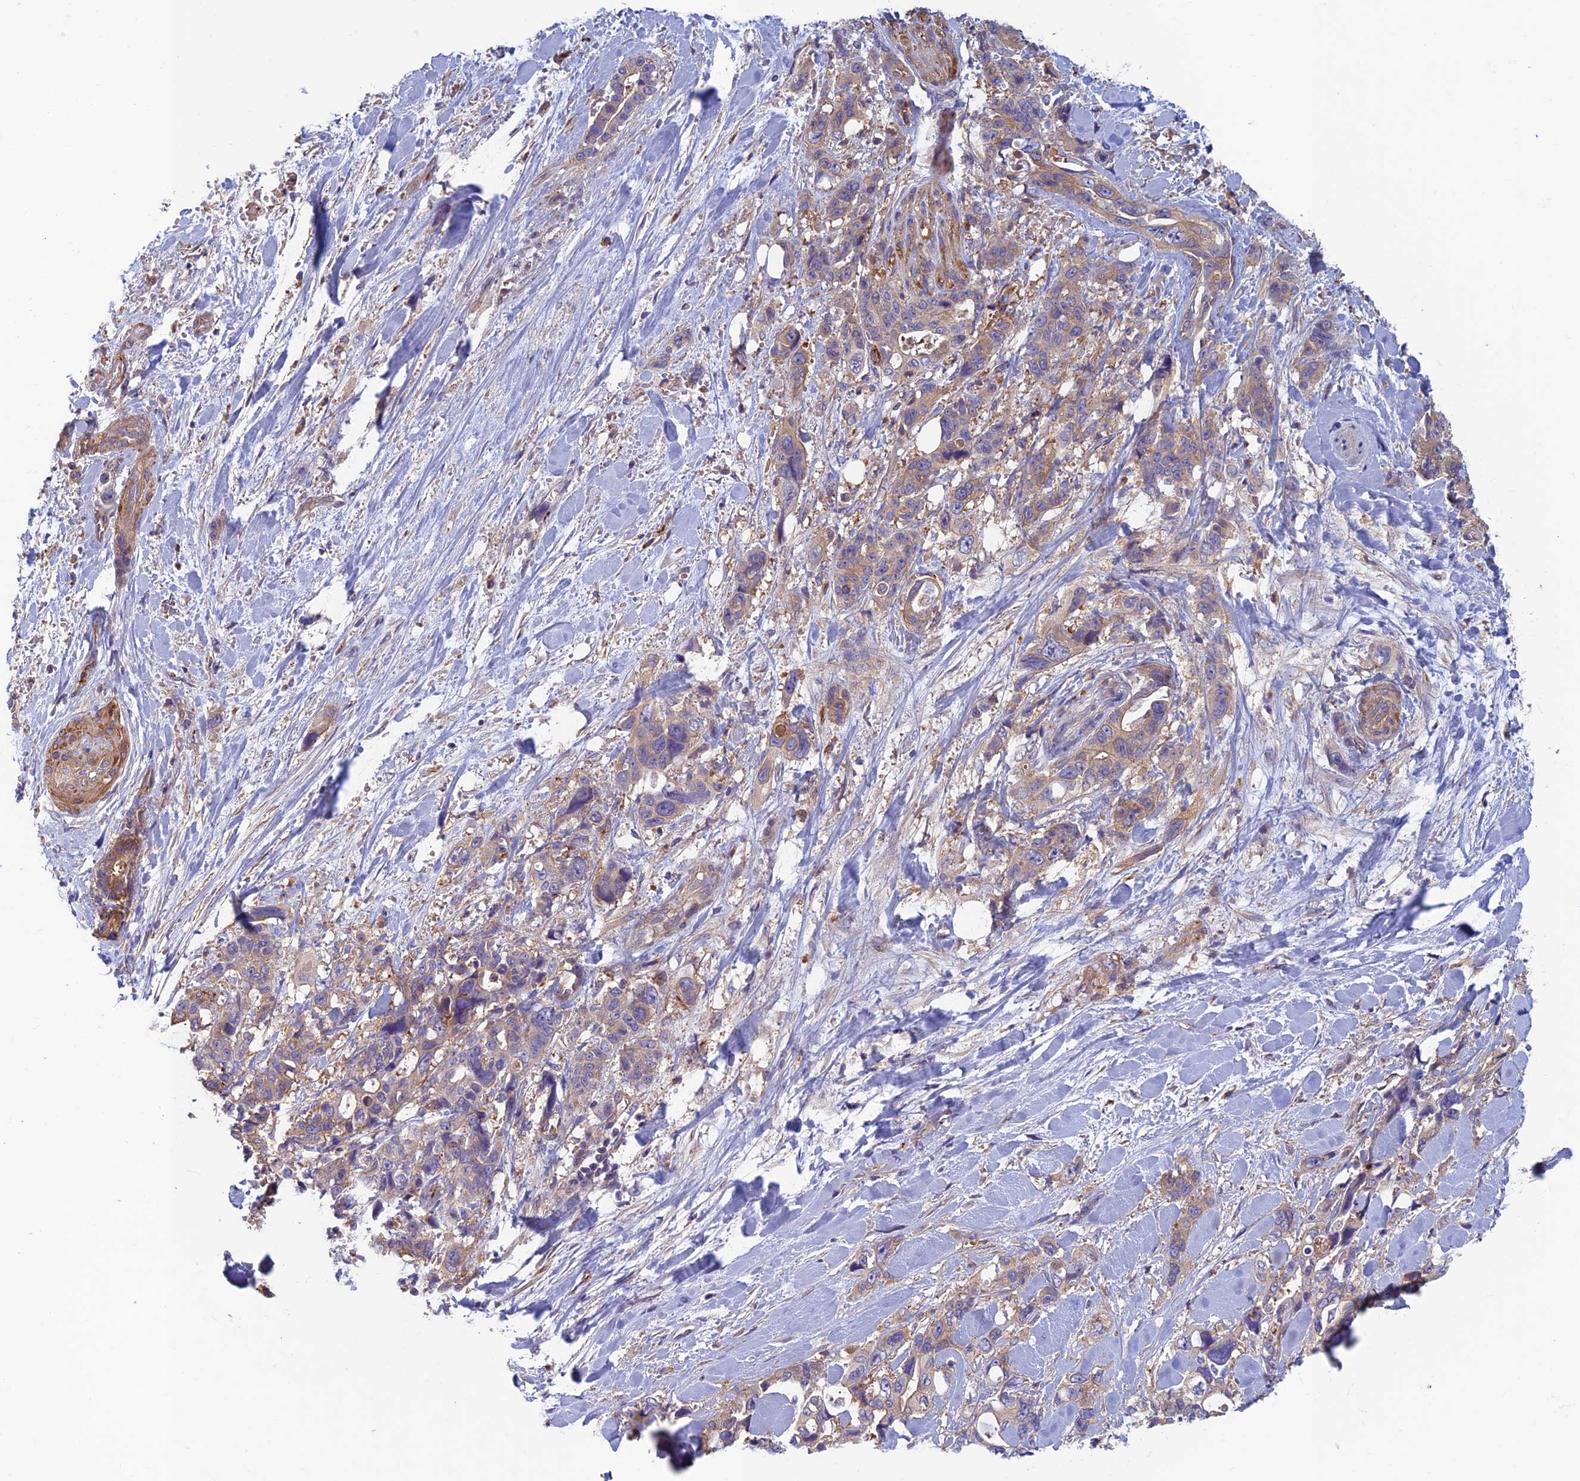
{"staining": {"intensity": "weak", "quantity": "25%-75%", "location": "cytoplasmic/membranous"}, "tissue": "pancreatic cancer", "cell_type": "Tumor cells", "image_type": "cancer", "snomed": [{"axis": "morphology", "description": "Adenocarcinoma, NOS"}, {"axis": "topography", "description": "Pancreas"}], "caption": "Pancreatic cancer (adenocarcinoma) stained with DAB immunohistochemistry (IHC) displays low levels of weak cytoplasmic/membranous expression in approximately 25%-75% of tumor cells. (Brightfield microscopy of DAB IHC at high magnification).", "gene": "DNM1L", "patient": {"sex": "male", "age": 46}}